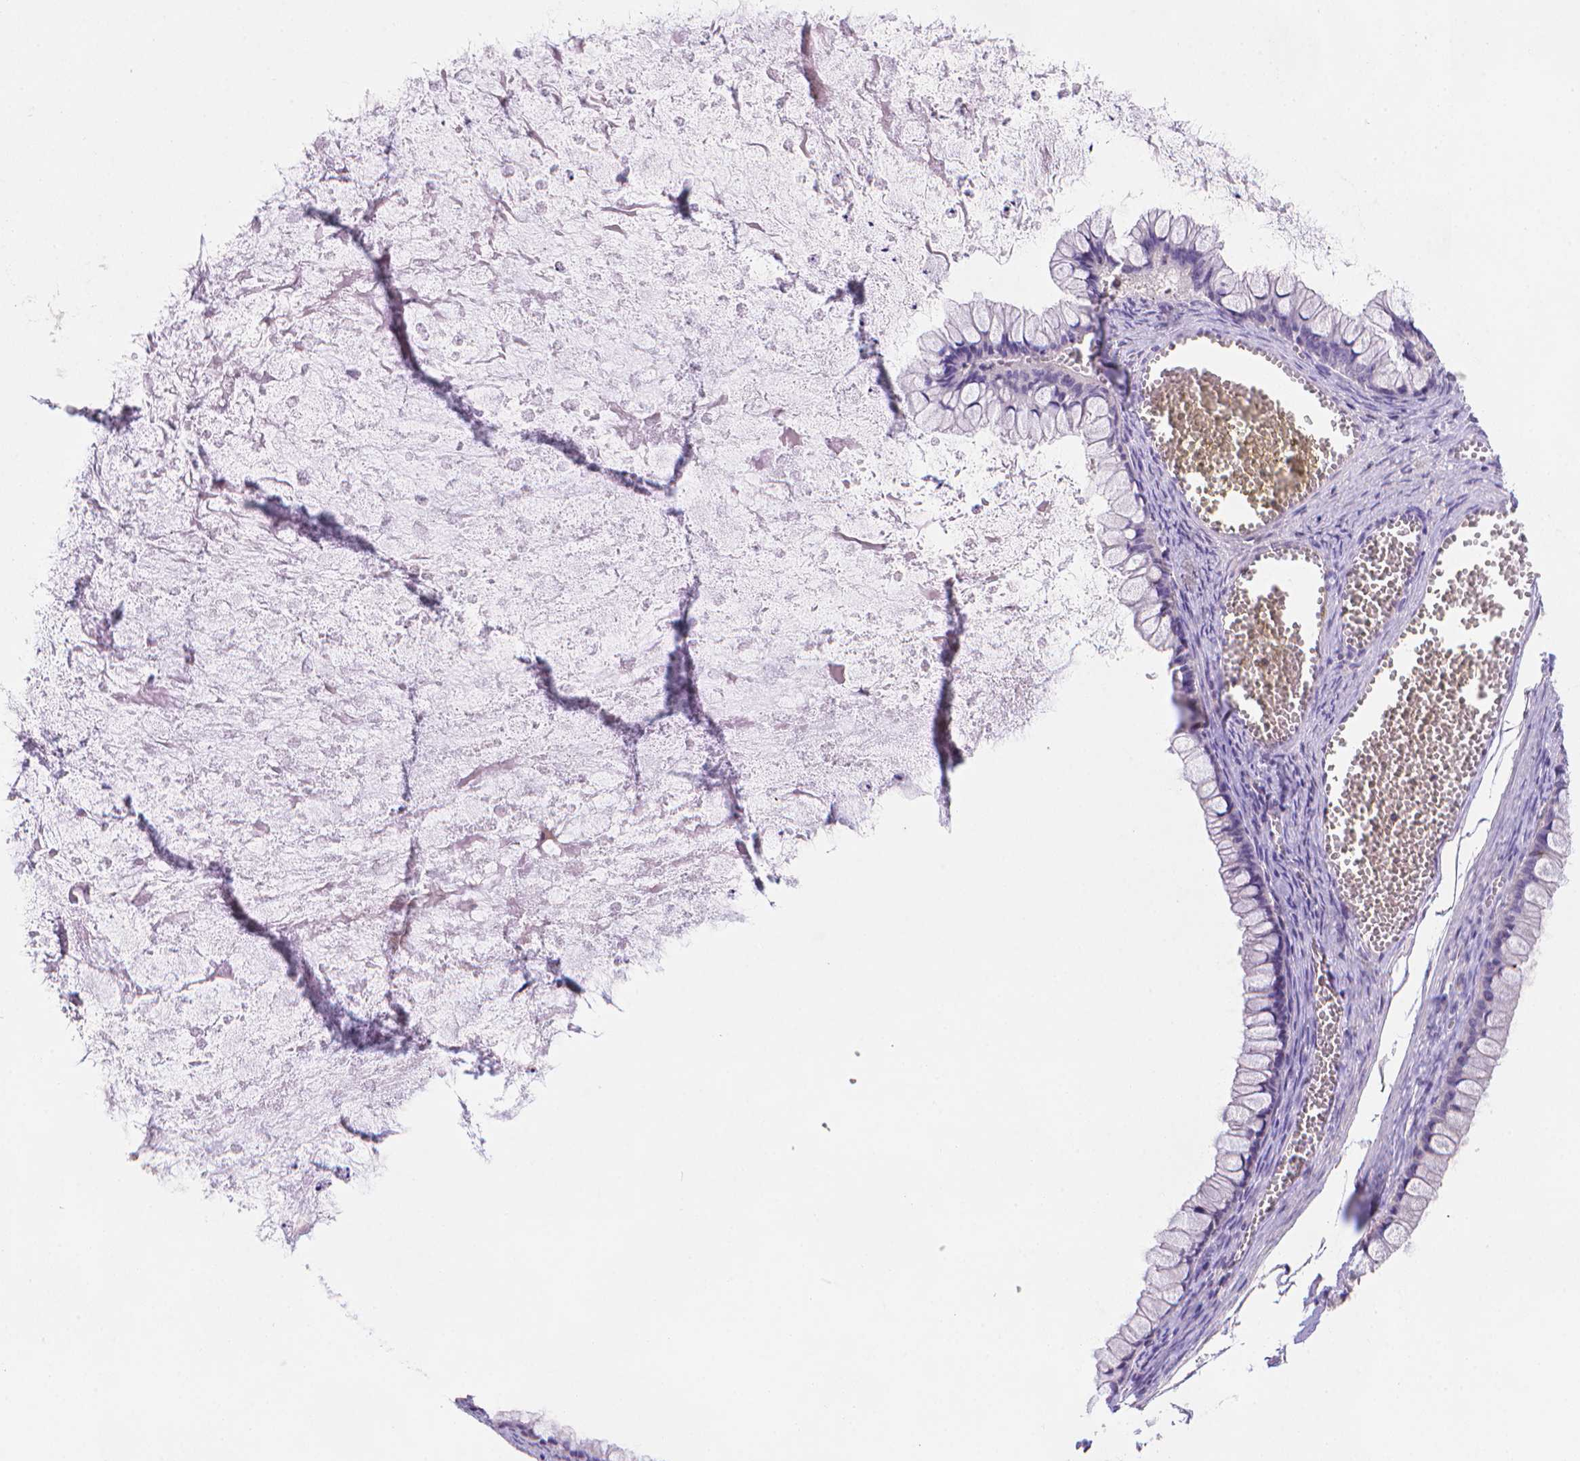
{"staining": {"intensity": "negative", "quantity": "none", "location": "none"}, "tissue": "ovarian cancer", "cell_type": "Tumor cells", "image_type": "cancer", "snomed": [{"axis": "morphology", "description": "Cystadenocarcinoma, mucinous, NOS"}, {"axis": "topography", "description": "Ovary"}], "caption": "There is no significant positivity in tumor cells of ovarian mucinous cystadenocarcinoma.", "gene": "FGD2", "patient": {"sex": "female", "age": 67}}